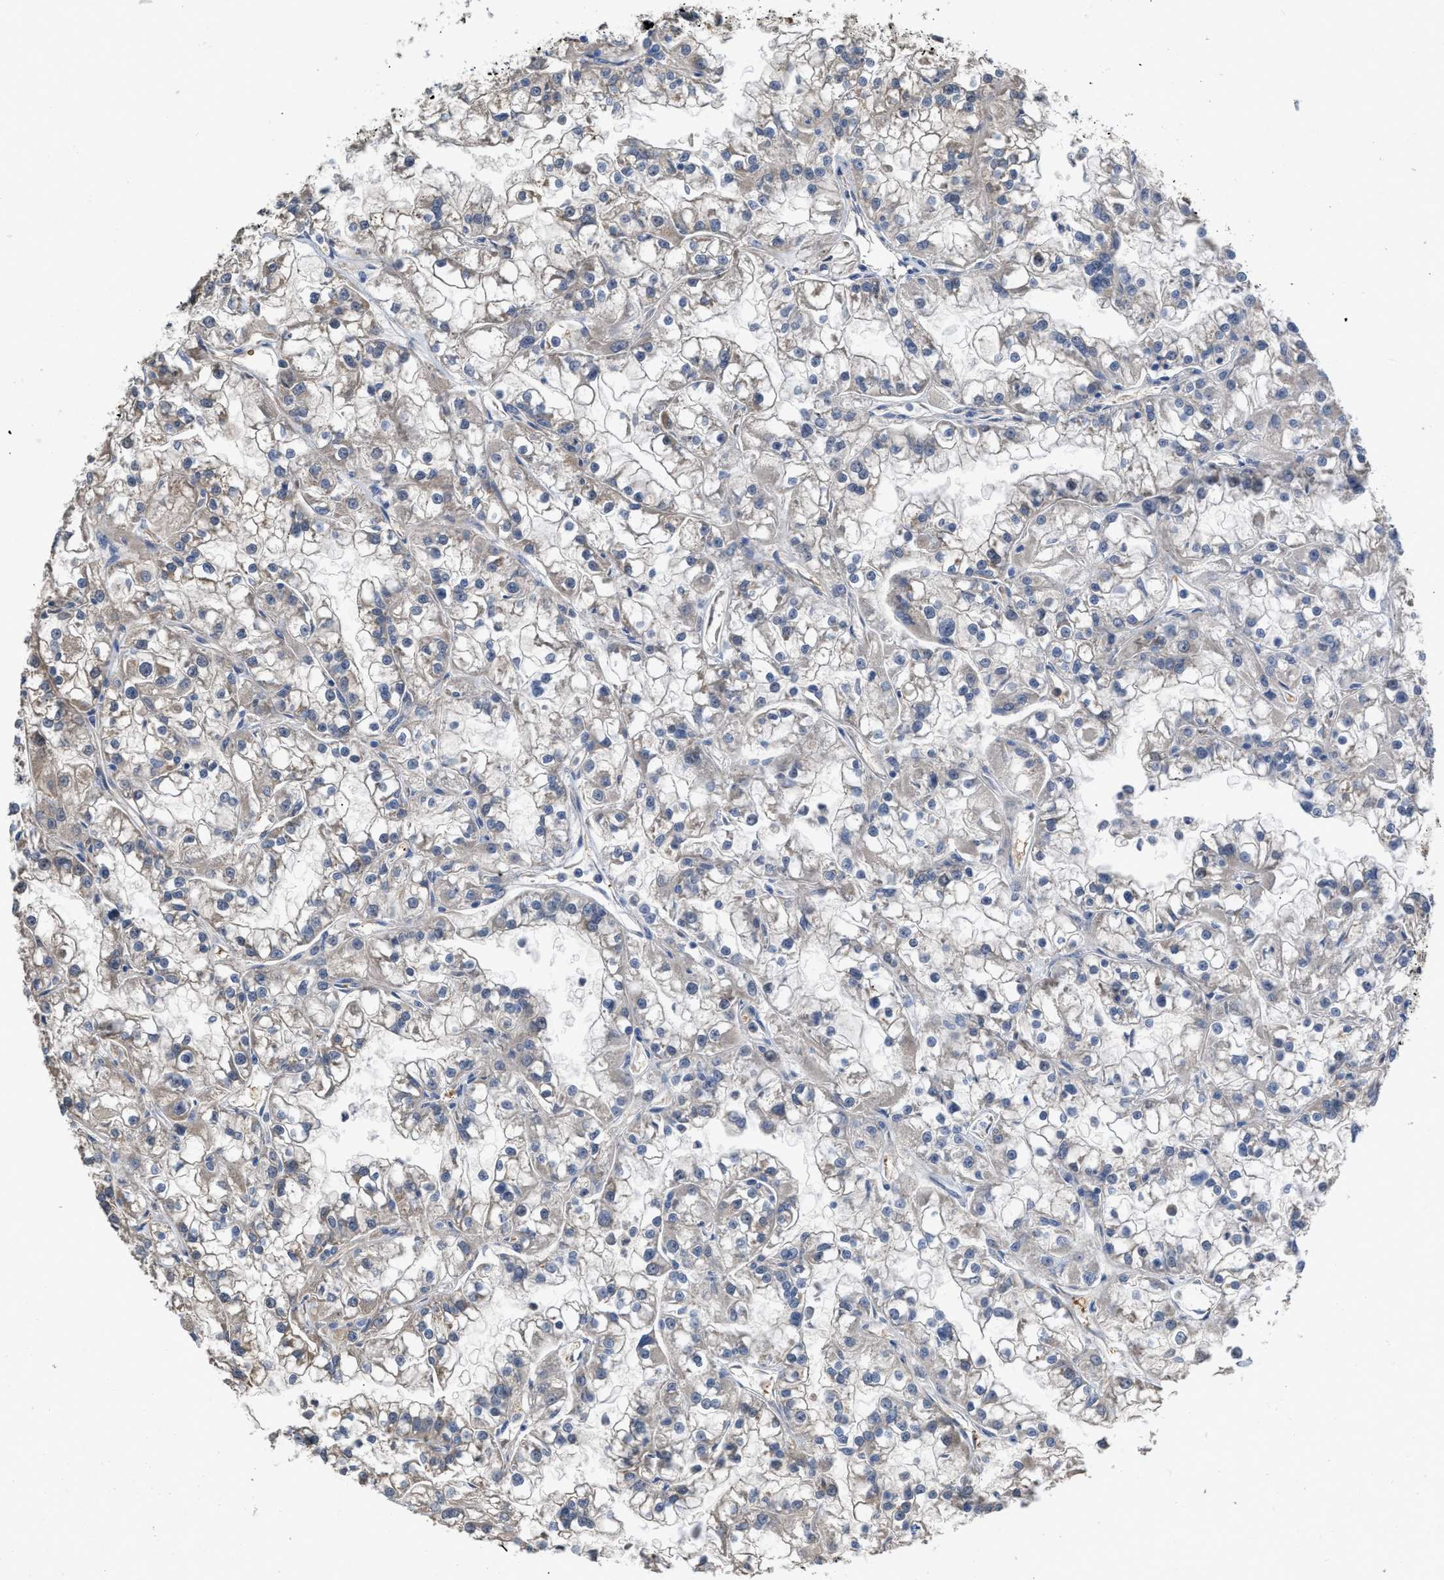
{"staining": {"intensity": "negative", "quantity": "none", "location": "none"}, "tissue": "renal cancer", "cell_type": "Tumor cells", "image_type": "cancer", "snomed": [{"axis": "morphology", "description": "Adenocarcinoma, NOS"}, {"axis": "topography", "description": "Kidney"}], "caption": "An immunohistochemistry histopathology image of adenocarcinoma (renal) is shown. There is no staining in tumor cells of adenocarcinoma (renal).", "gene": "SLC4A11", "patient": {"sex": "female", "age": 52}}